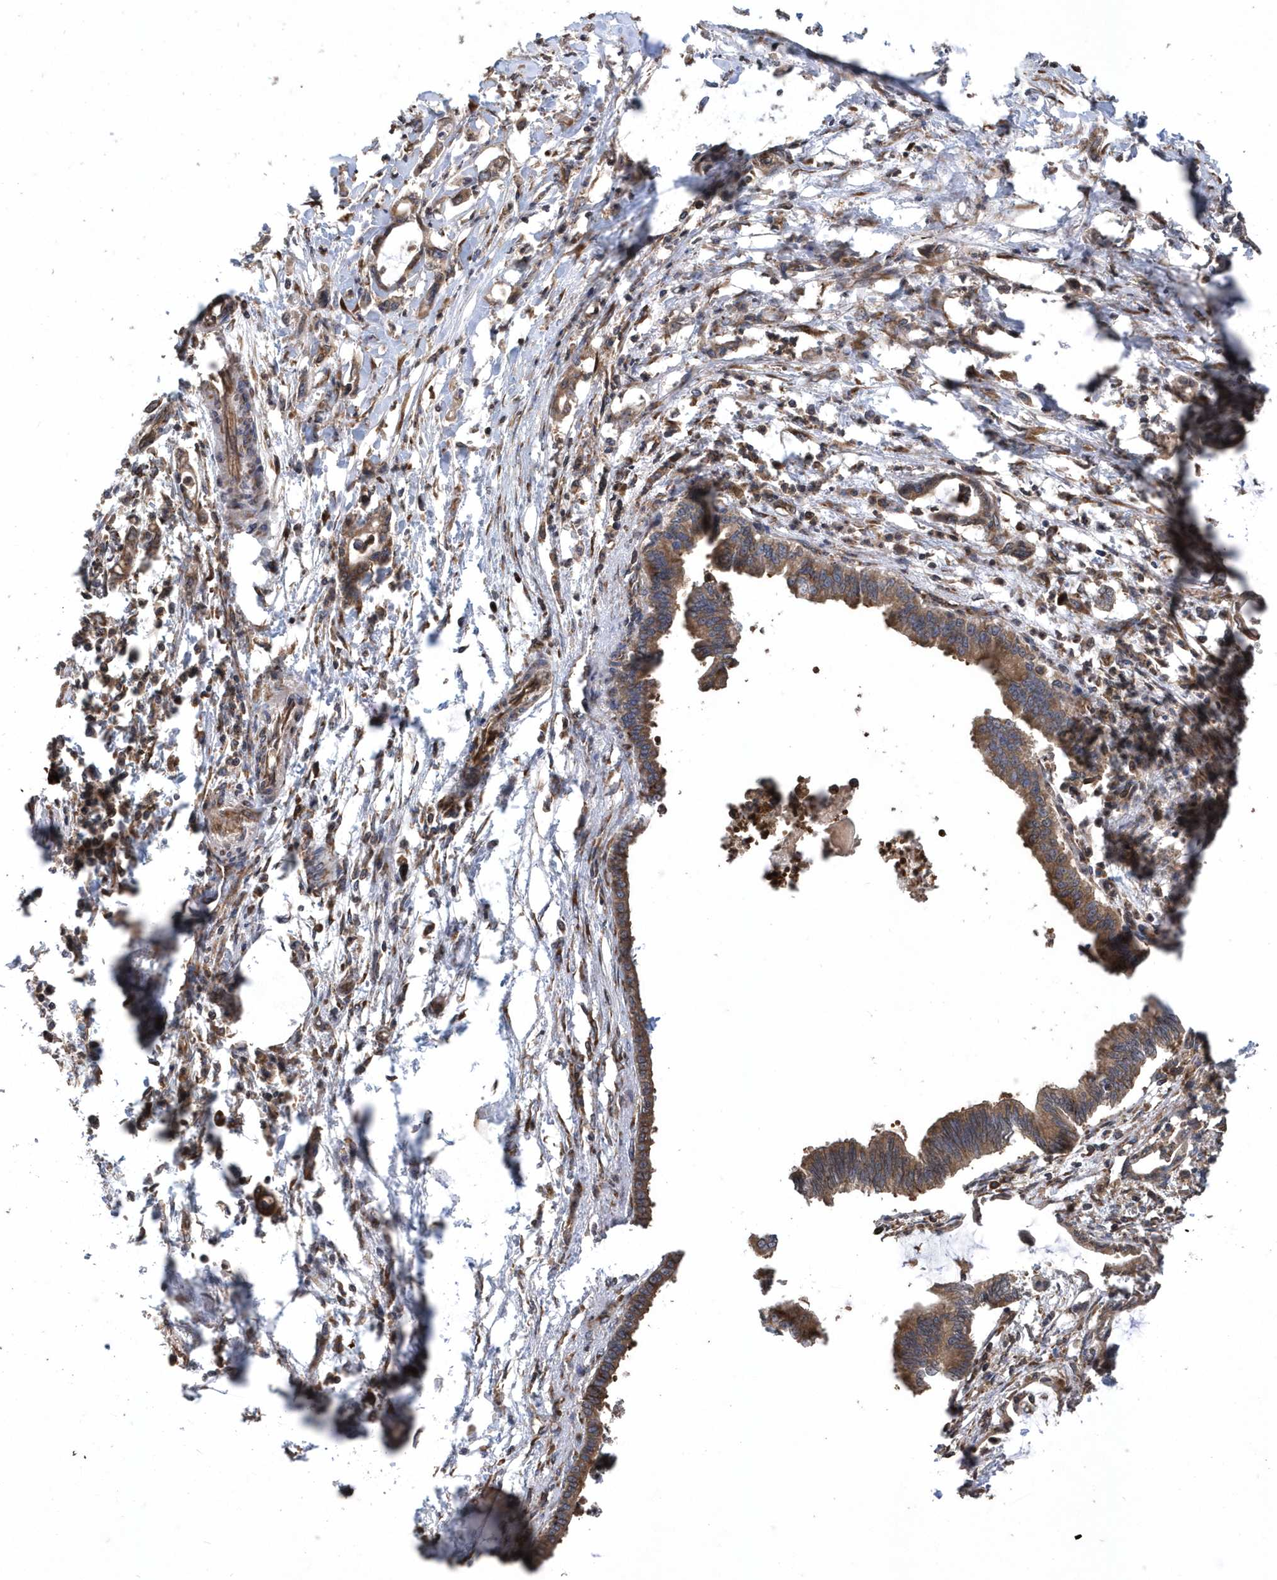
{"staining": {"intensity": "moderate", "quantity": ">75%", "location": "cytoplasmic/membranous"}, "tissue": "pancreatic cancer", "cell_type": "Tumor cells", "image_type": "cancer", "snomed": [{"axis": "morphology", "description": "Adenocarcinoma, NOS"}, {"axis": "topography", "description": "Pancreas"}], "caption": "A brown stain shows moderate cytoplasmic/membranous expression of a protein in pancreatic adenocarcinoma tumor cells.", "gene": "WASHC5", "patient": {"sex": "female", "age": 55}}